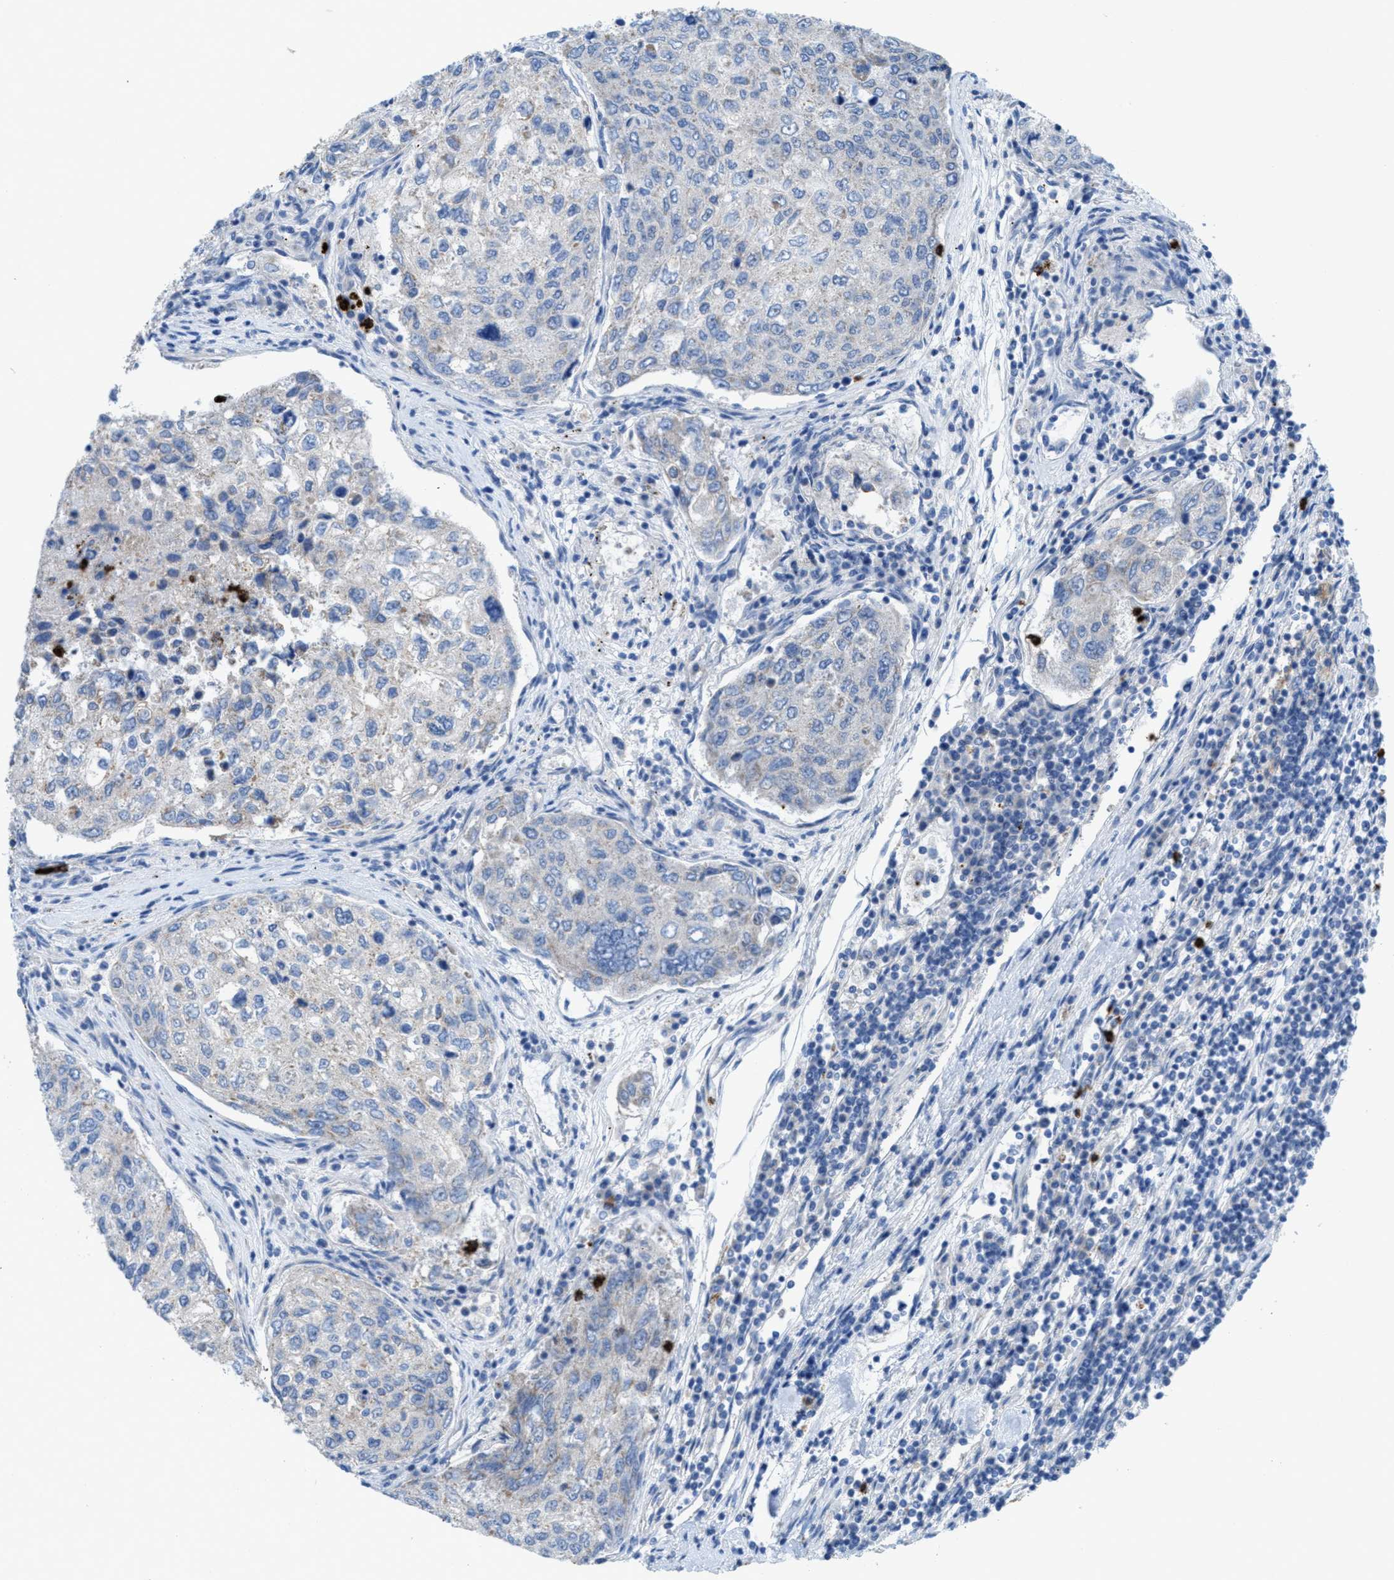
{"staining": {"intensity": "negative", "quantity": "none", "location": "none"}, "tissue": "urothelial cancer", "cell_type": "Tumor cells", "image_type": "cancer", "snomed": [{"axis": "morphology", "description": "Urothelial carcinoma, High grade"}, {"axis": "topography", "description": "Lymph node"}, {"axis": "topography", "description": "Urinary bladder"}], "caption": "Tumor cells show no significant protein positivity in high-grade urothelial carcinoma. The staining is performed using DAB brown chromogen with nuclei counter-stained in using hematoxylin.", "gene": "CMTM1", "patient": {"sex": "male", "age": 51}}